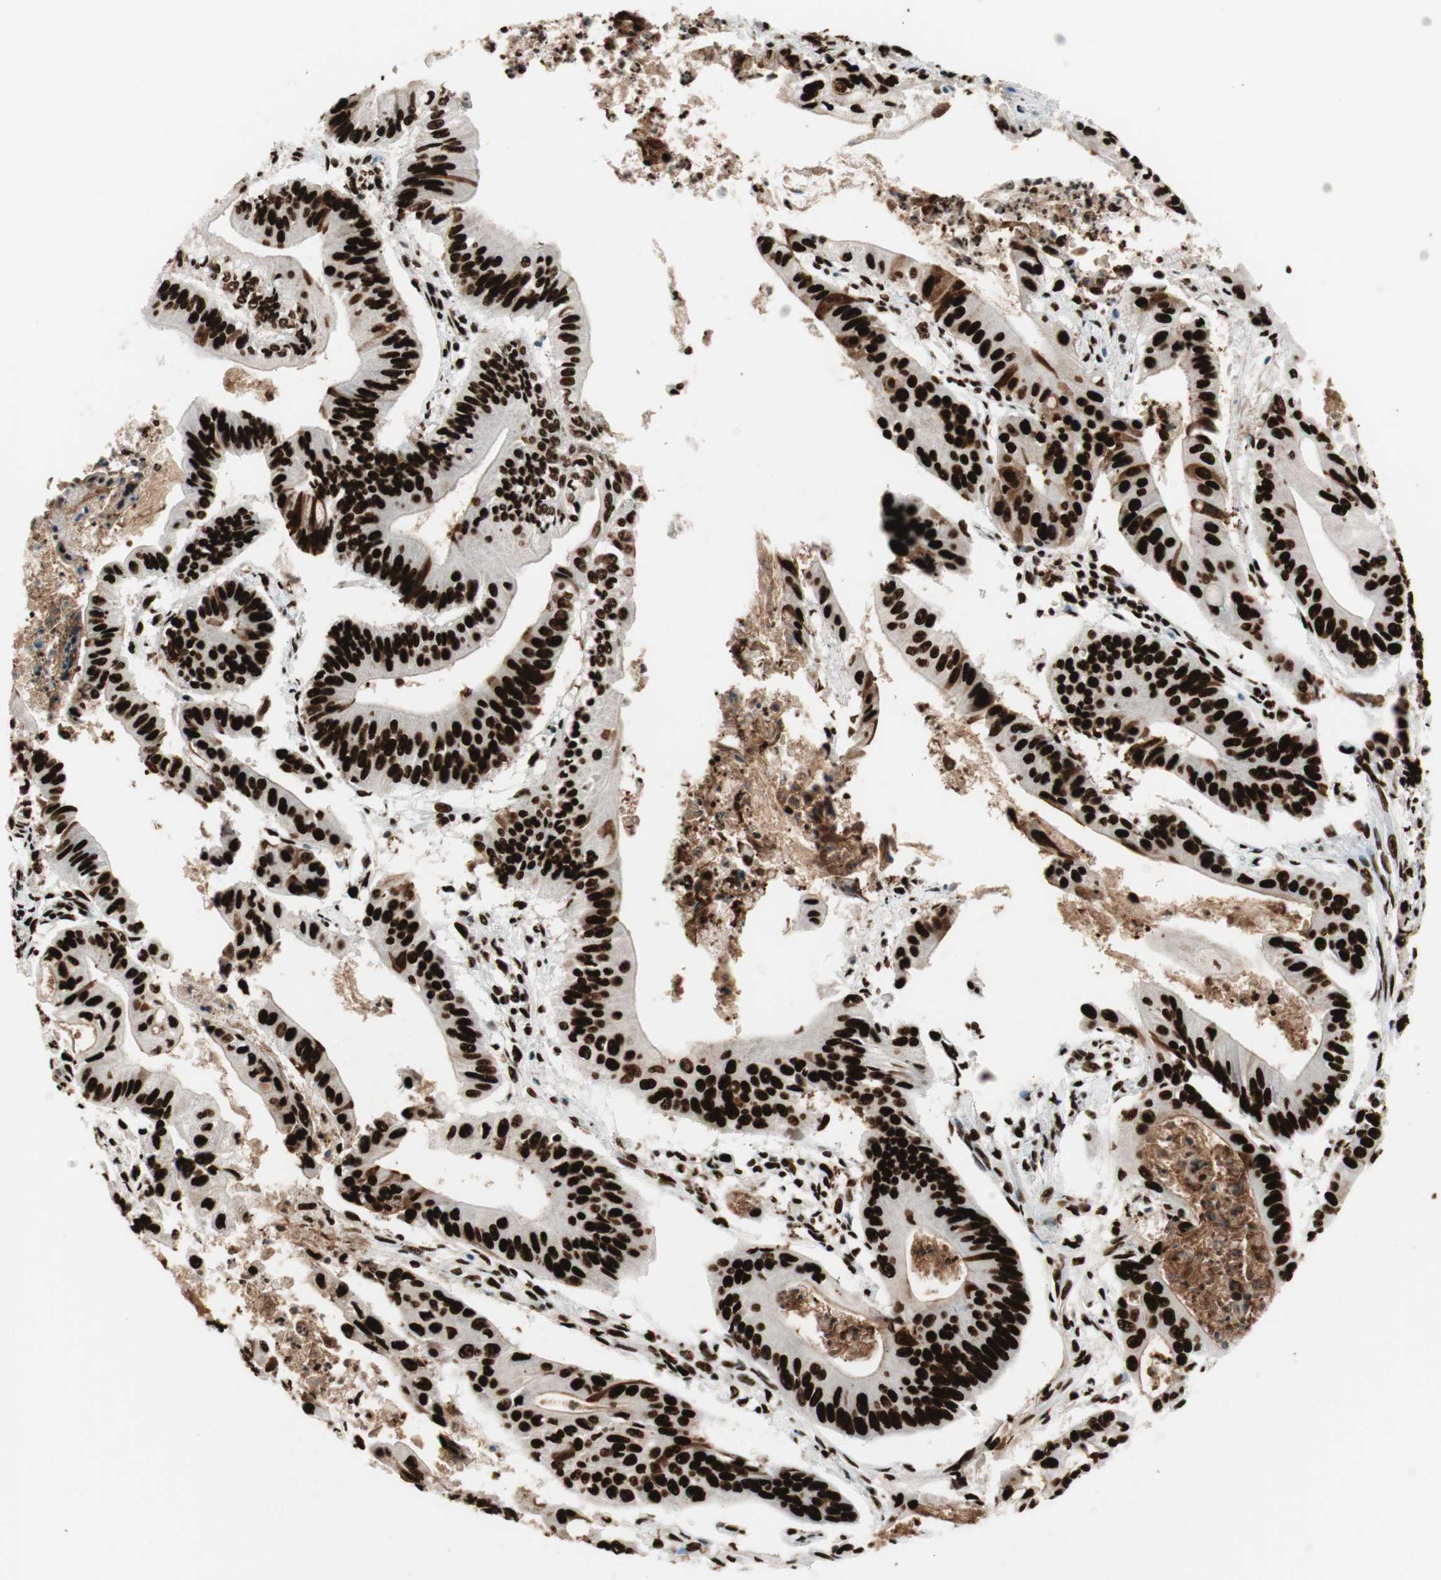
{"staining": {"intensity": "strong", "quantity": ">75%", "location": "nuclear"}, "tissue": "pancreatic cancer", "cell_type": "Tumor cells", "image_type": "cancer", "snomed": [{"axis": "morphology", "description": "Normal tissue, NOS"}, {"axis": "topography", "description": "Lymph node"}], "caption": "Immunohistochemistry (IHC) staining of pancreatic cancer, which demonstrates high levels of strong nuclear positivity in about >75% of tumor cells indicating strong nuclear protein expression. The staining was performed using DAB (3,3'-diaminobenzidine) (brown) for protein detection and nuclei were counterstained in hematoxylin (blue).", "gene": "PSME3", "patient": {"sex": "male", "age": 62}}